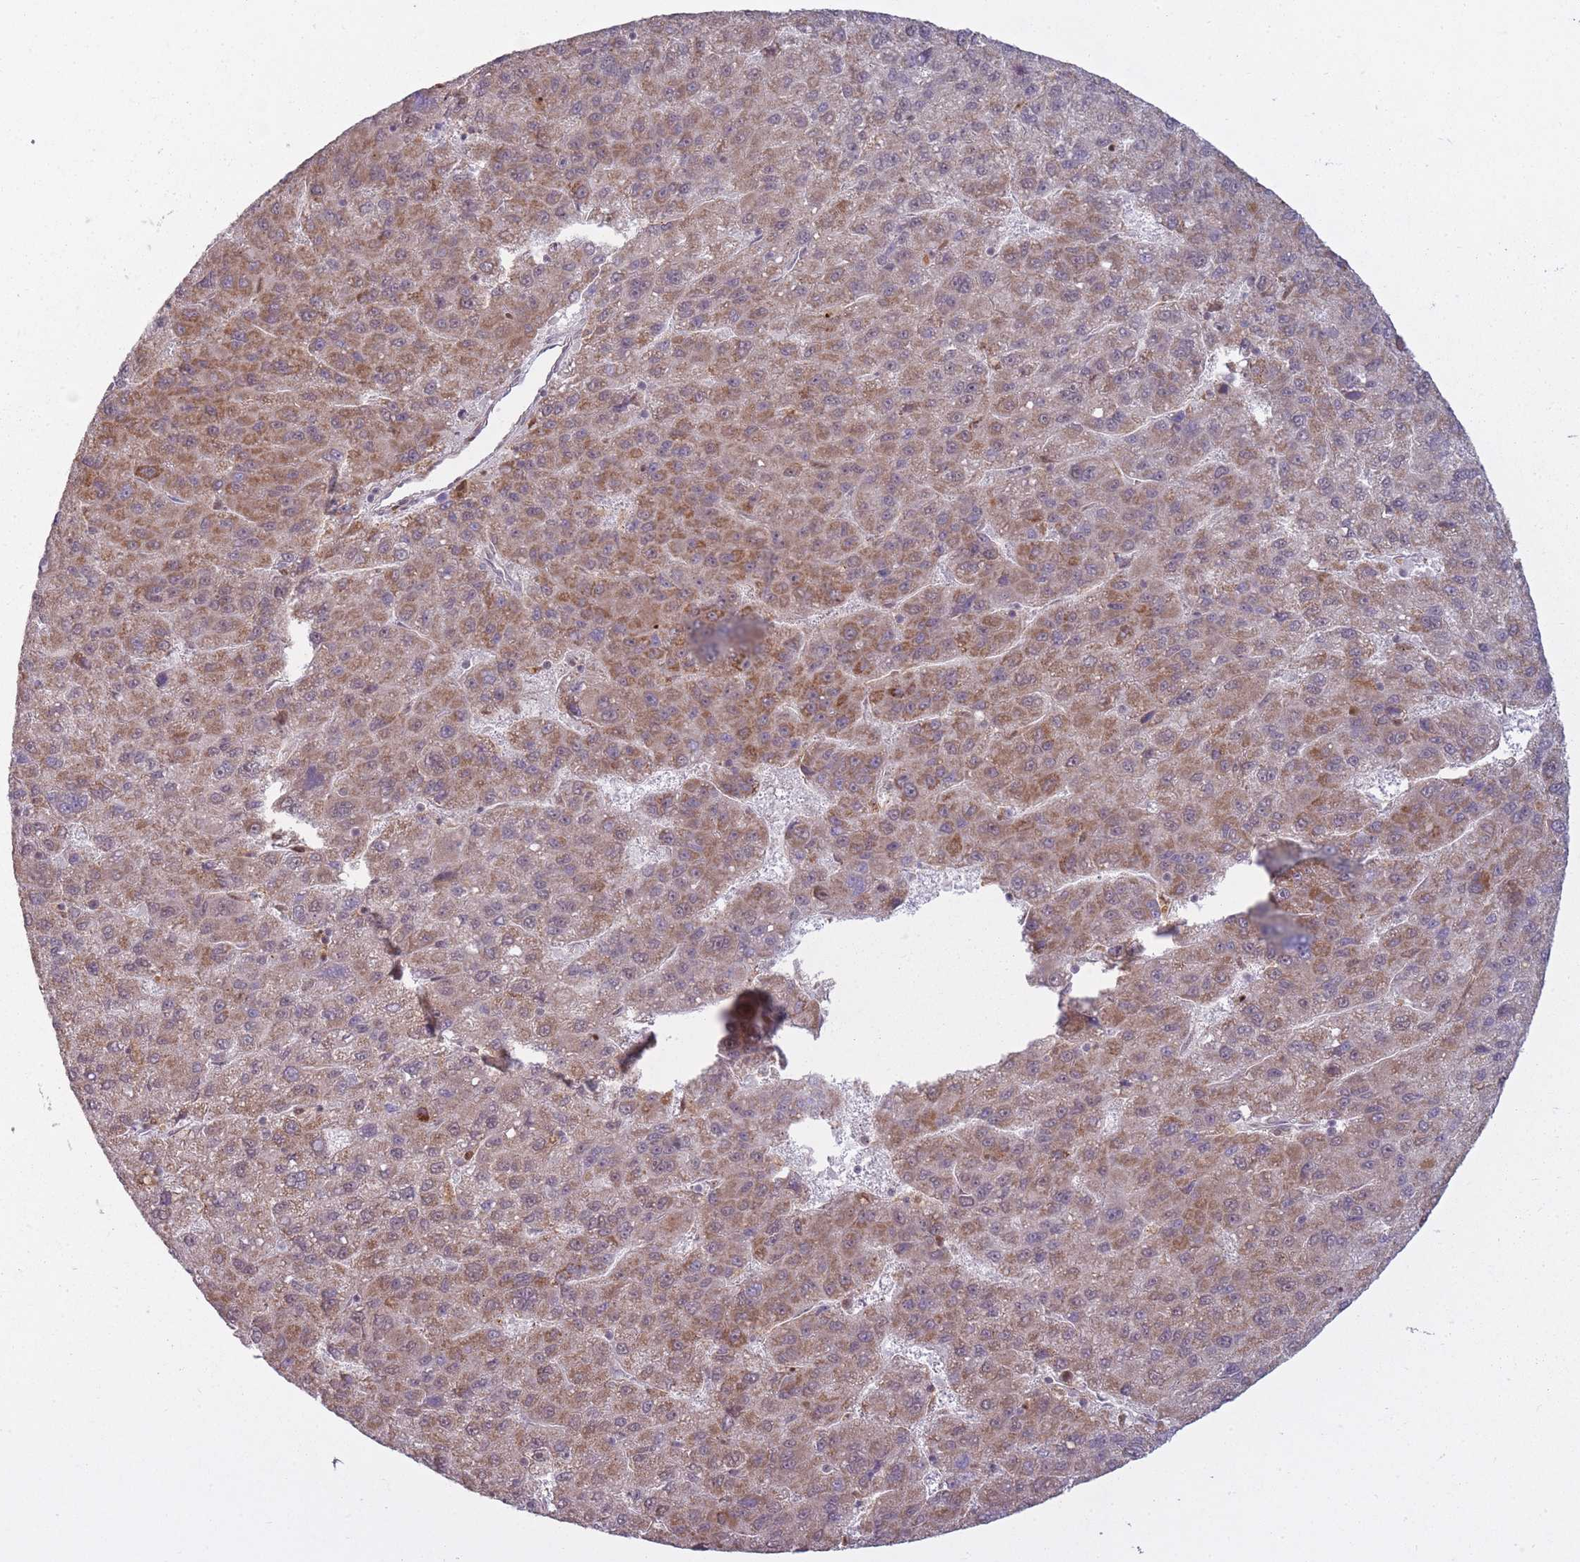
{"staining": {"intensity": "moderate", "quantity": ">75%", "location": "cytoplasmic/membranous"}, "tissue": "liver cancer", "cell_type": "Tumor cells", "image_type": "cancer", "snomed": [{"axis": "morphology", "description": "Carcinoma, Hepatocellular, NOS"}, {"axis": "topography", "description": "Liver"}], "caption": "A brown stain highlights moderate cytoplasmic/membranous staining of a protein in human liver cancer tumor cells.", "gene": "LGALS9", "patient": {"sex": "female", "age": 82}}